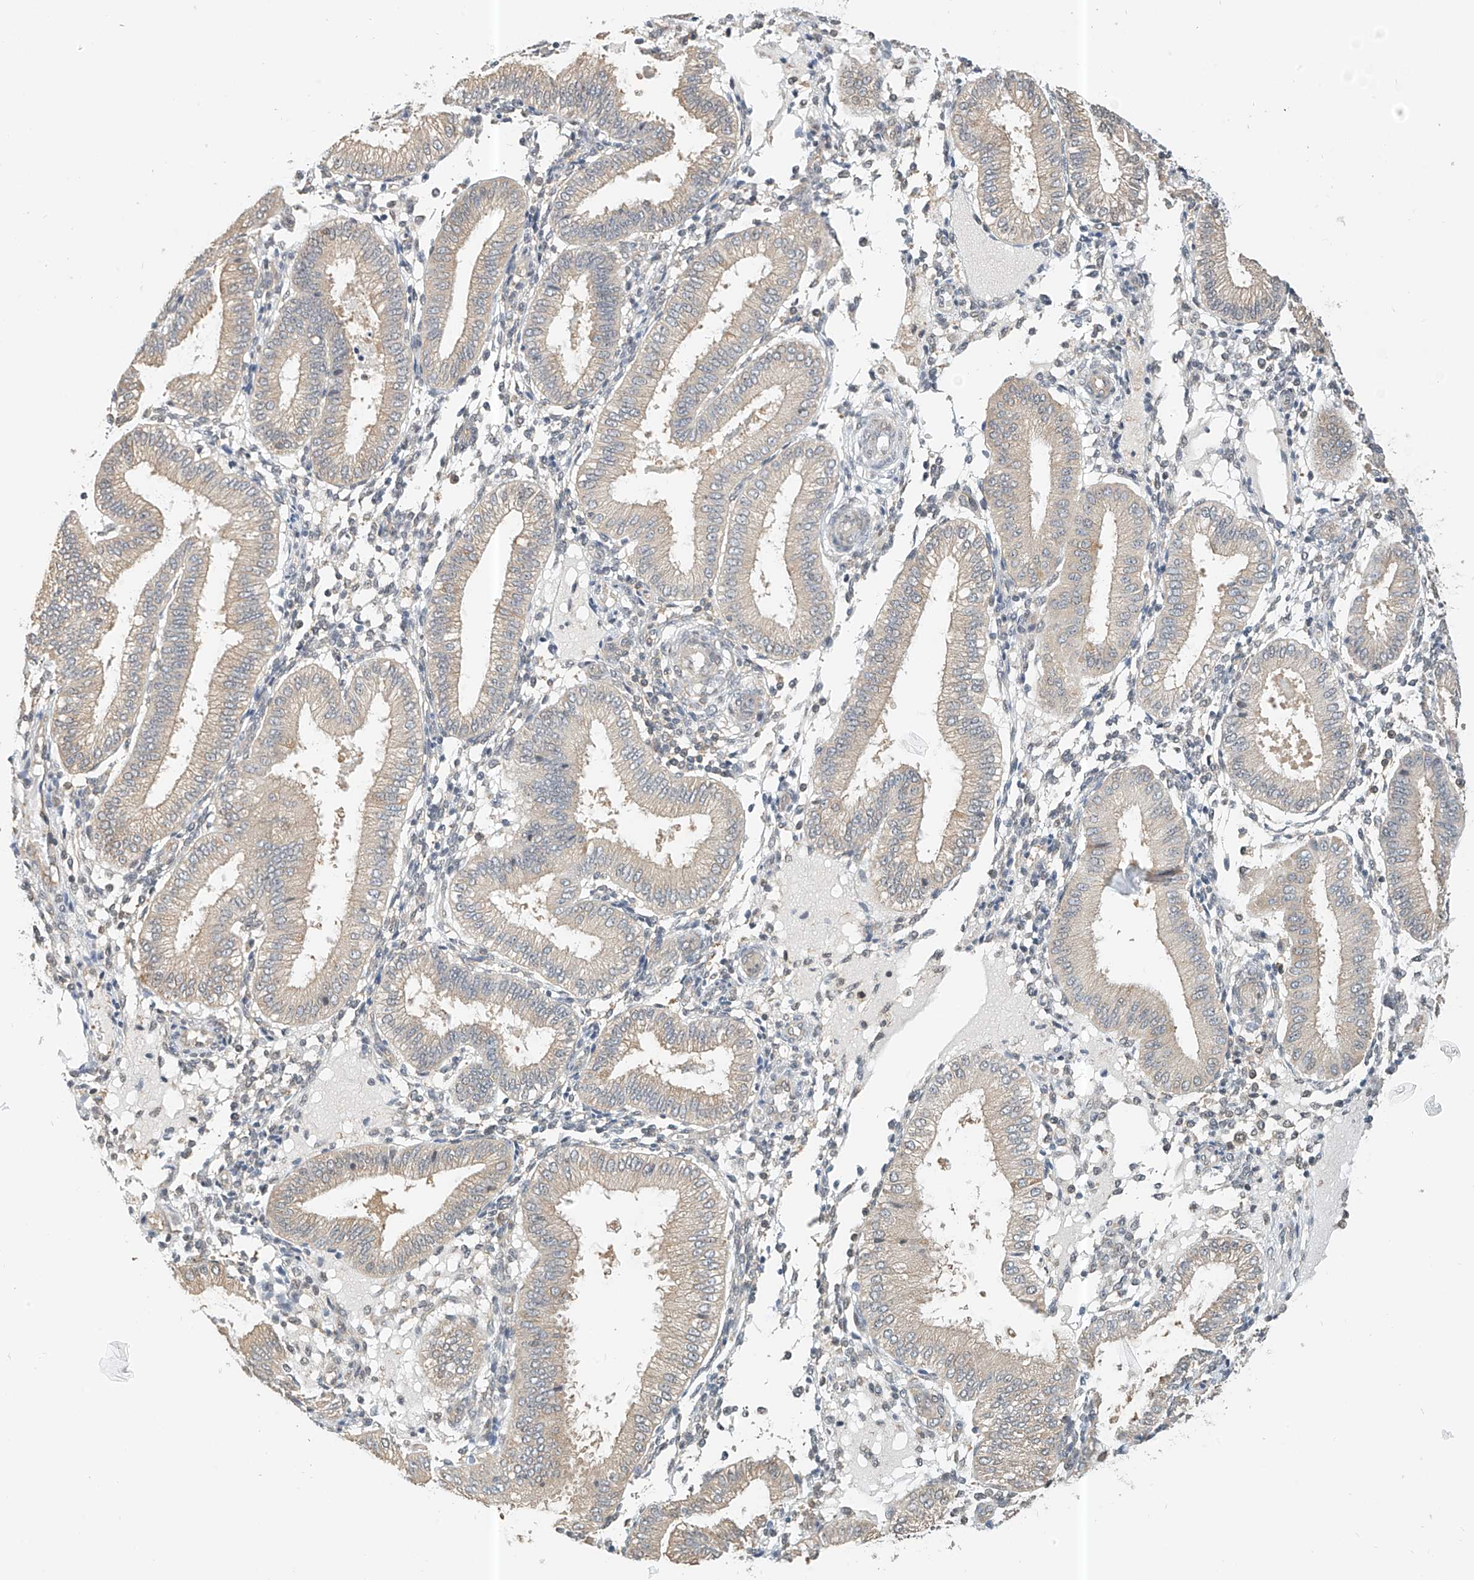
{"staining": {"intensity": "negative", "quantity": "none", "location": "none"}, "tissue": "endometrium", "cell_type": "Cells in endometrial stroma", "image_type": "normal", "snomed": [{"axis": "morphology", "description": "Normal tissue, NOS"}, {"axis": "topography", "description": "Endometrium"}], "caption": "There is no significant expression in cells in endometrial stroma of endometrium. (DAB immunohistochemistry (IHC), high magnification).", "gene": "PPA2", "patient": {"sex": "female", "age": 39}}